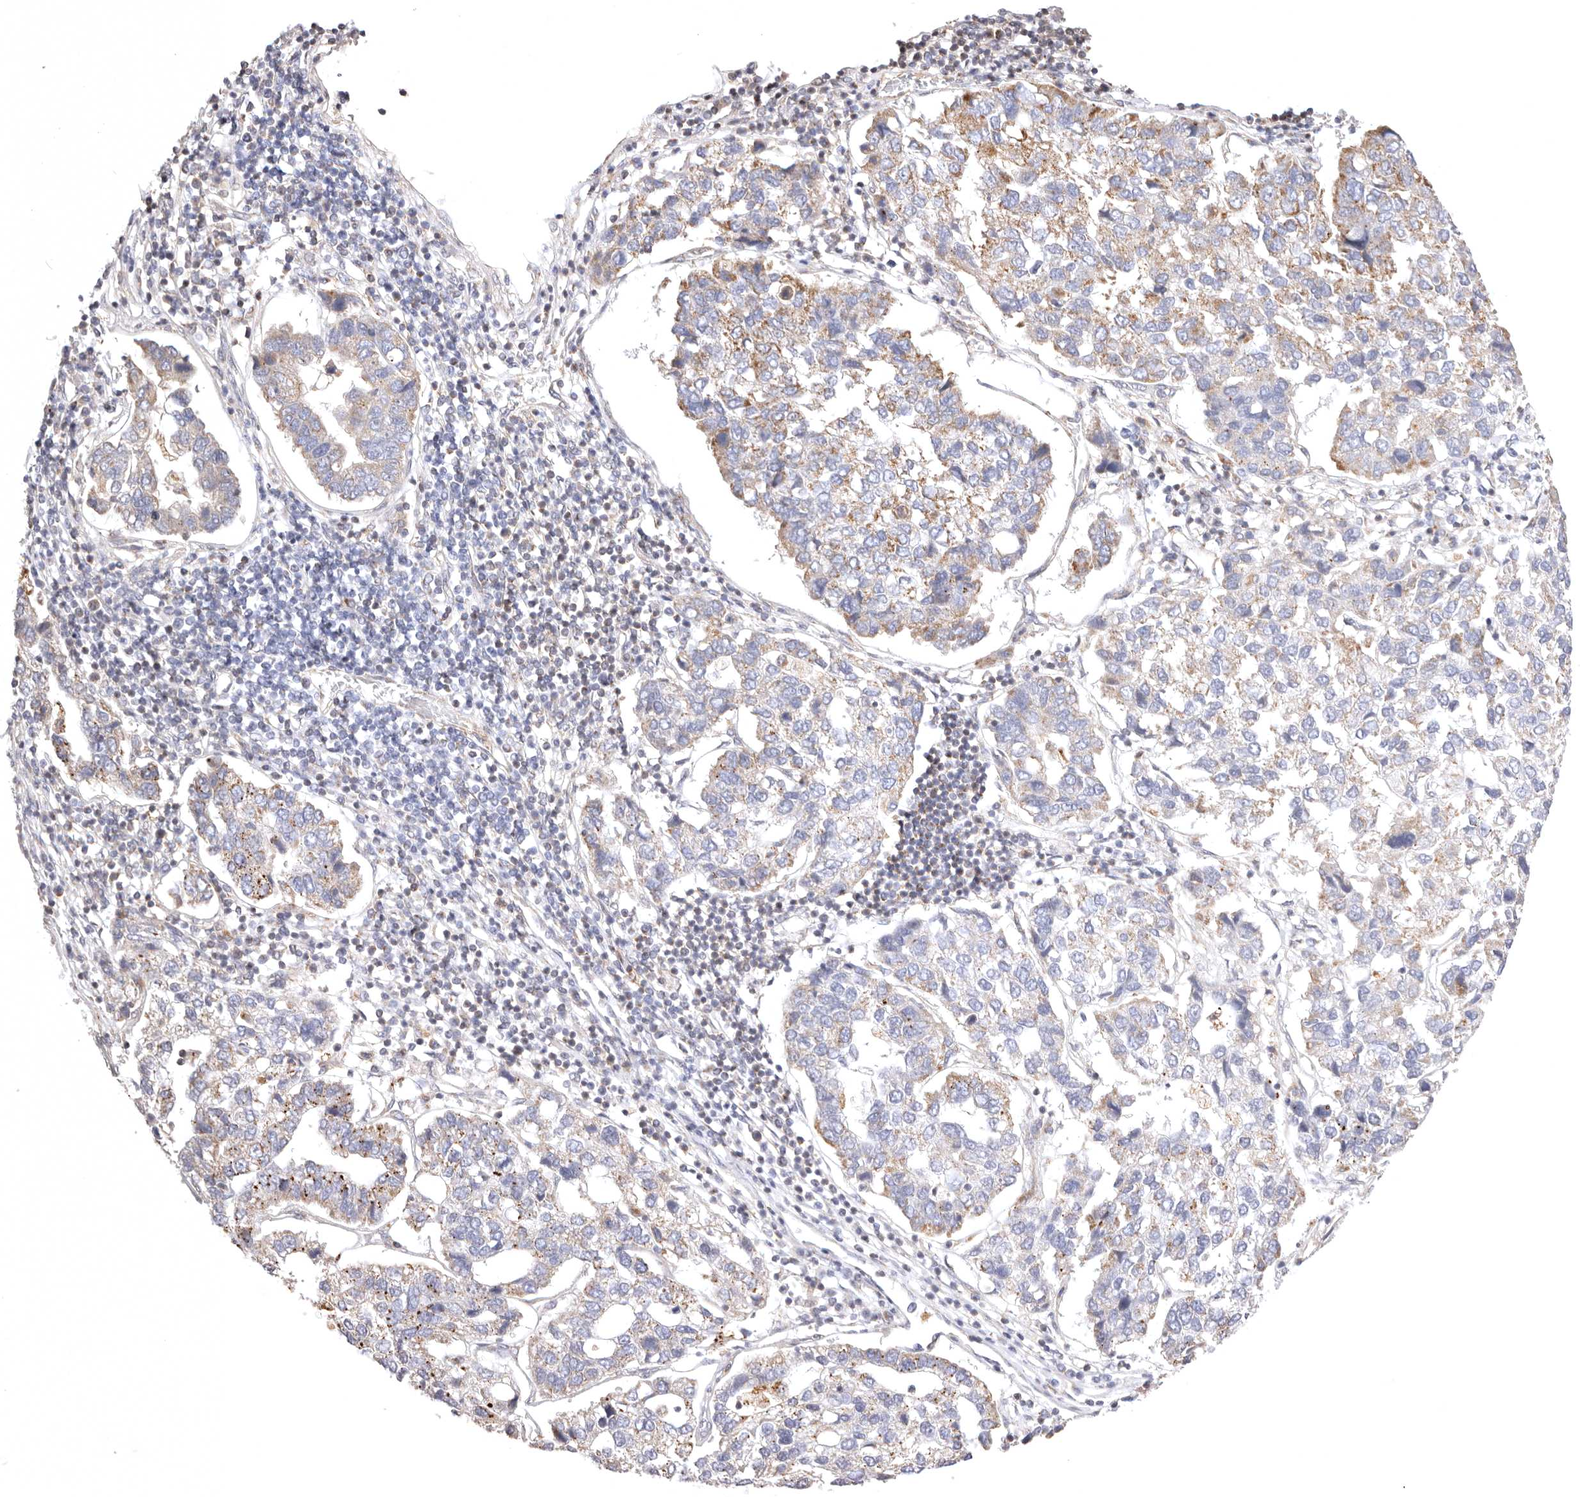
{"staining": {"intensity": "moderate", "quantity": "<25%", "location": "cytoplasmic/membranous"}, "tissue": "pancreatic cancer", "cell_type": "Tumor cells", "image_type": "cancer", "snomed": [{"axis": "morphology", "description": "Adenocarcinoma, NOS"}, {"axis": "topography", "description": "Pancreas"}], "caption": "High-power microscopy captured an immunohistochemistry (IHC) photomicrograph of pancreatic cancer (adenocarcinoma), revealing moderate cytoplasmic/membranous staining in about <25% of tumor cells.", "gene": "KCMF1", "patient": {"sex": "female", "age": 61}}